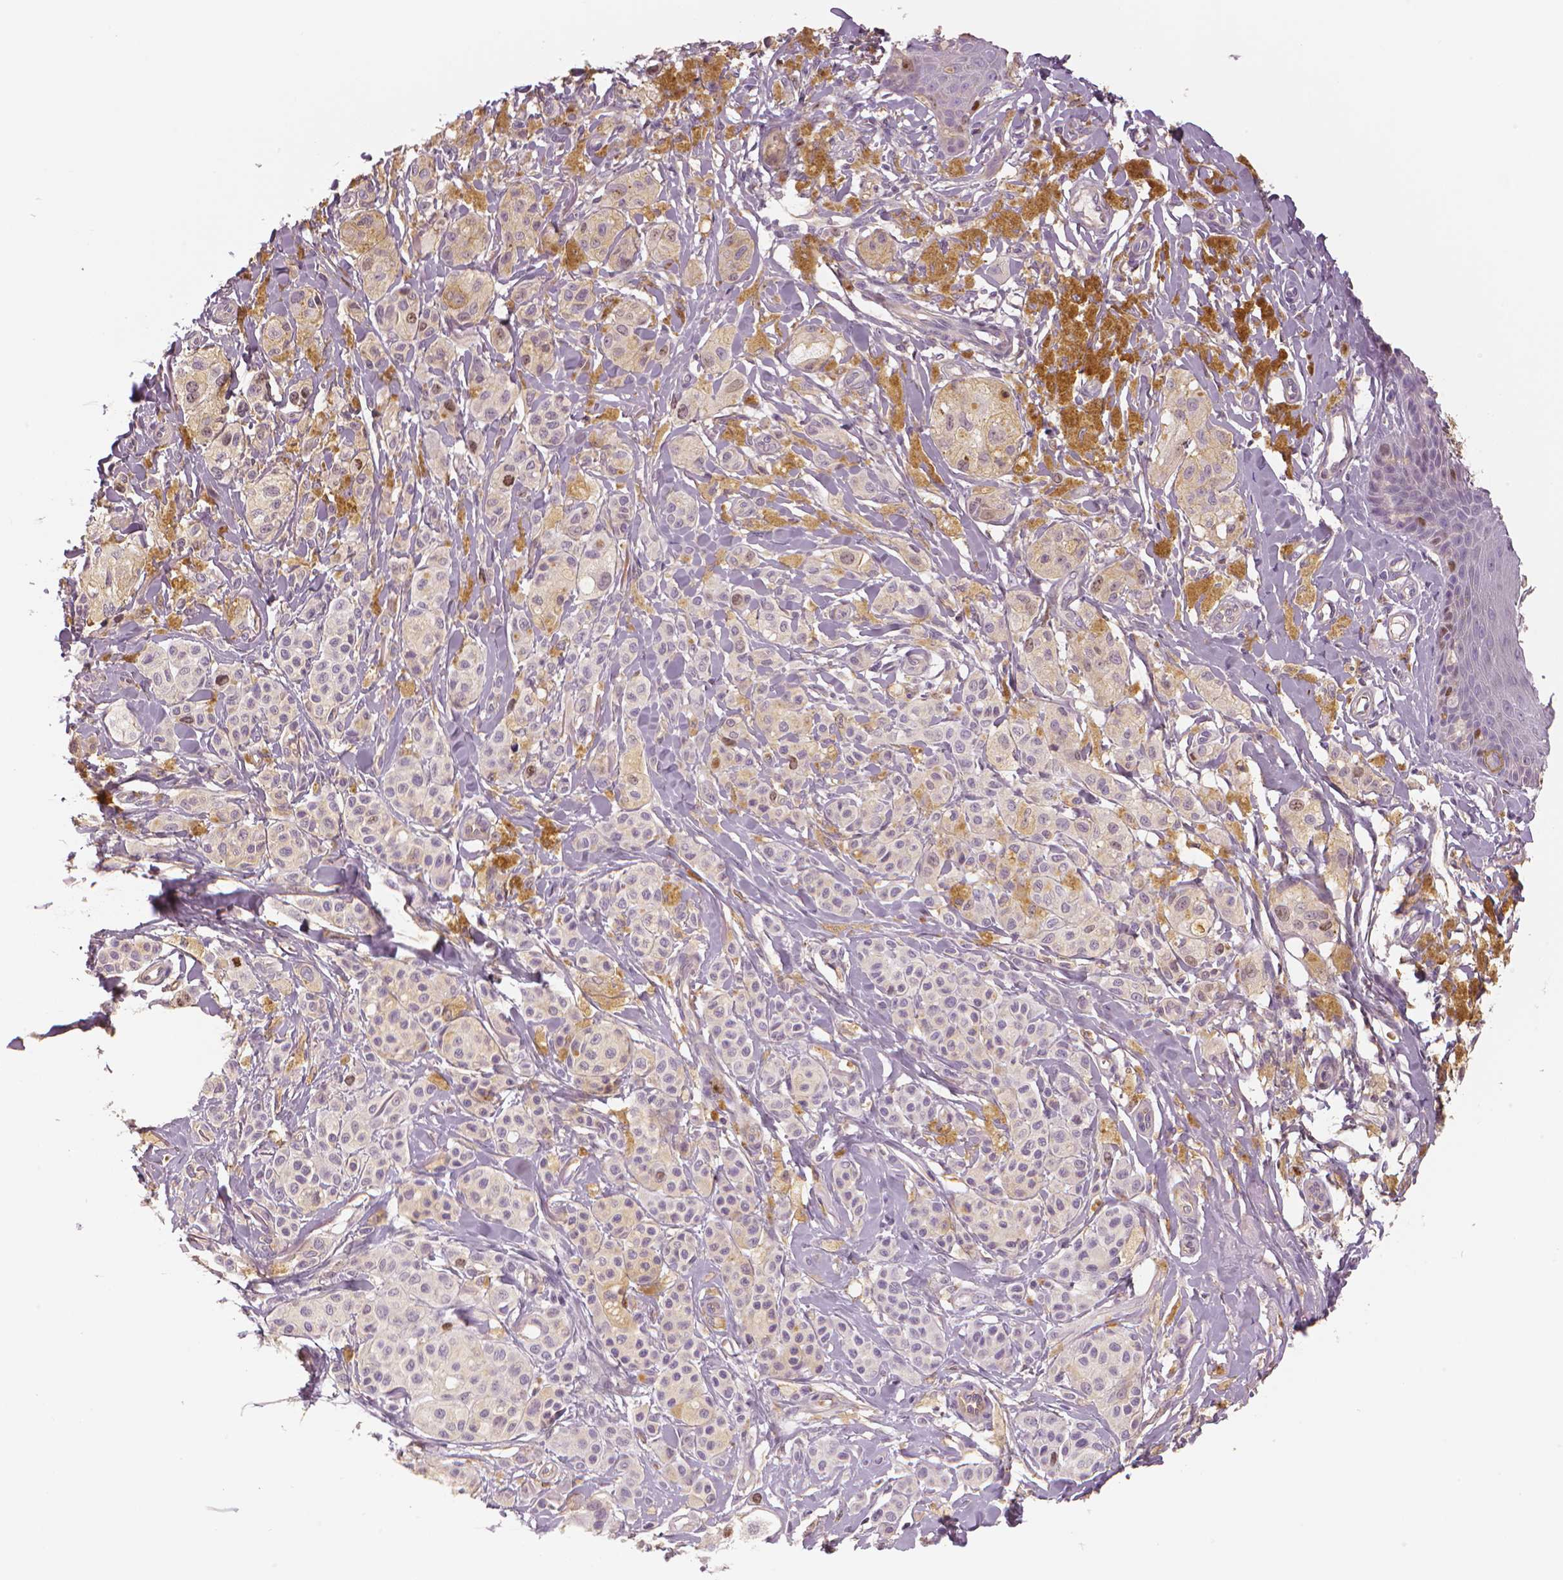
{"staining": {"intensity": "negative", "quantity": "none", "location": "none"}, "tissue": "melanoma", "cell_type": "Tumor cells", "image_type": "cancer", "snomed": [{"axis": "morphology", "description": "Malignant melanoma, NOS"}, {"axis": "topography", "description": "Skin"}], "caption": "Tumor cells show no significant protein expression in melanoma. Nuclei are stained in blue.", "gene": "MKI67", "patient": {"sex": "female", "age": 80}}